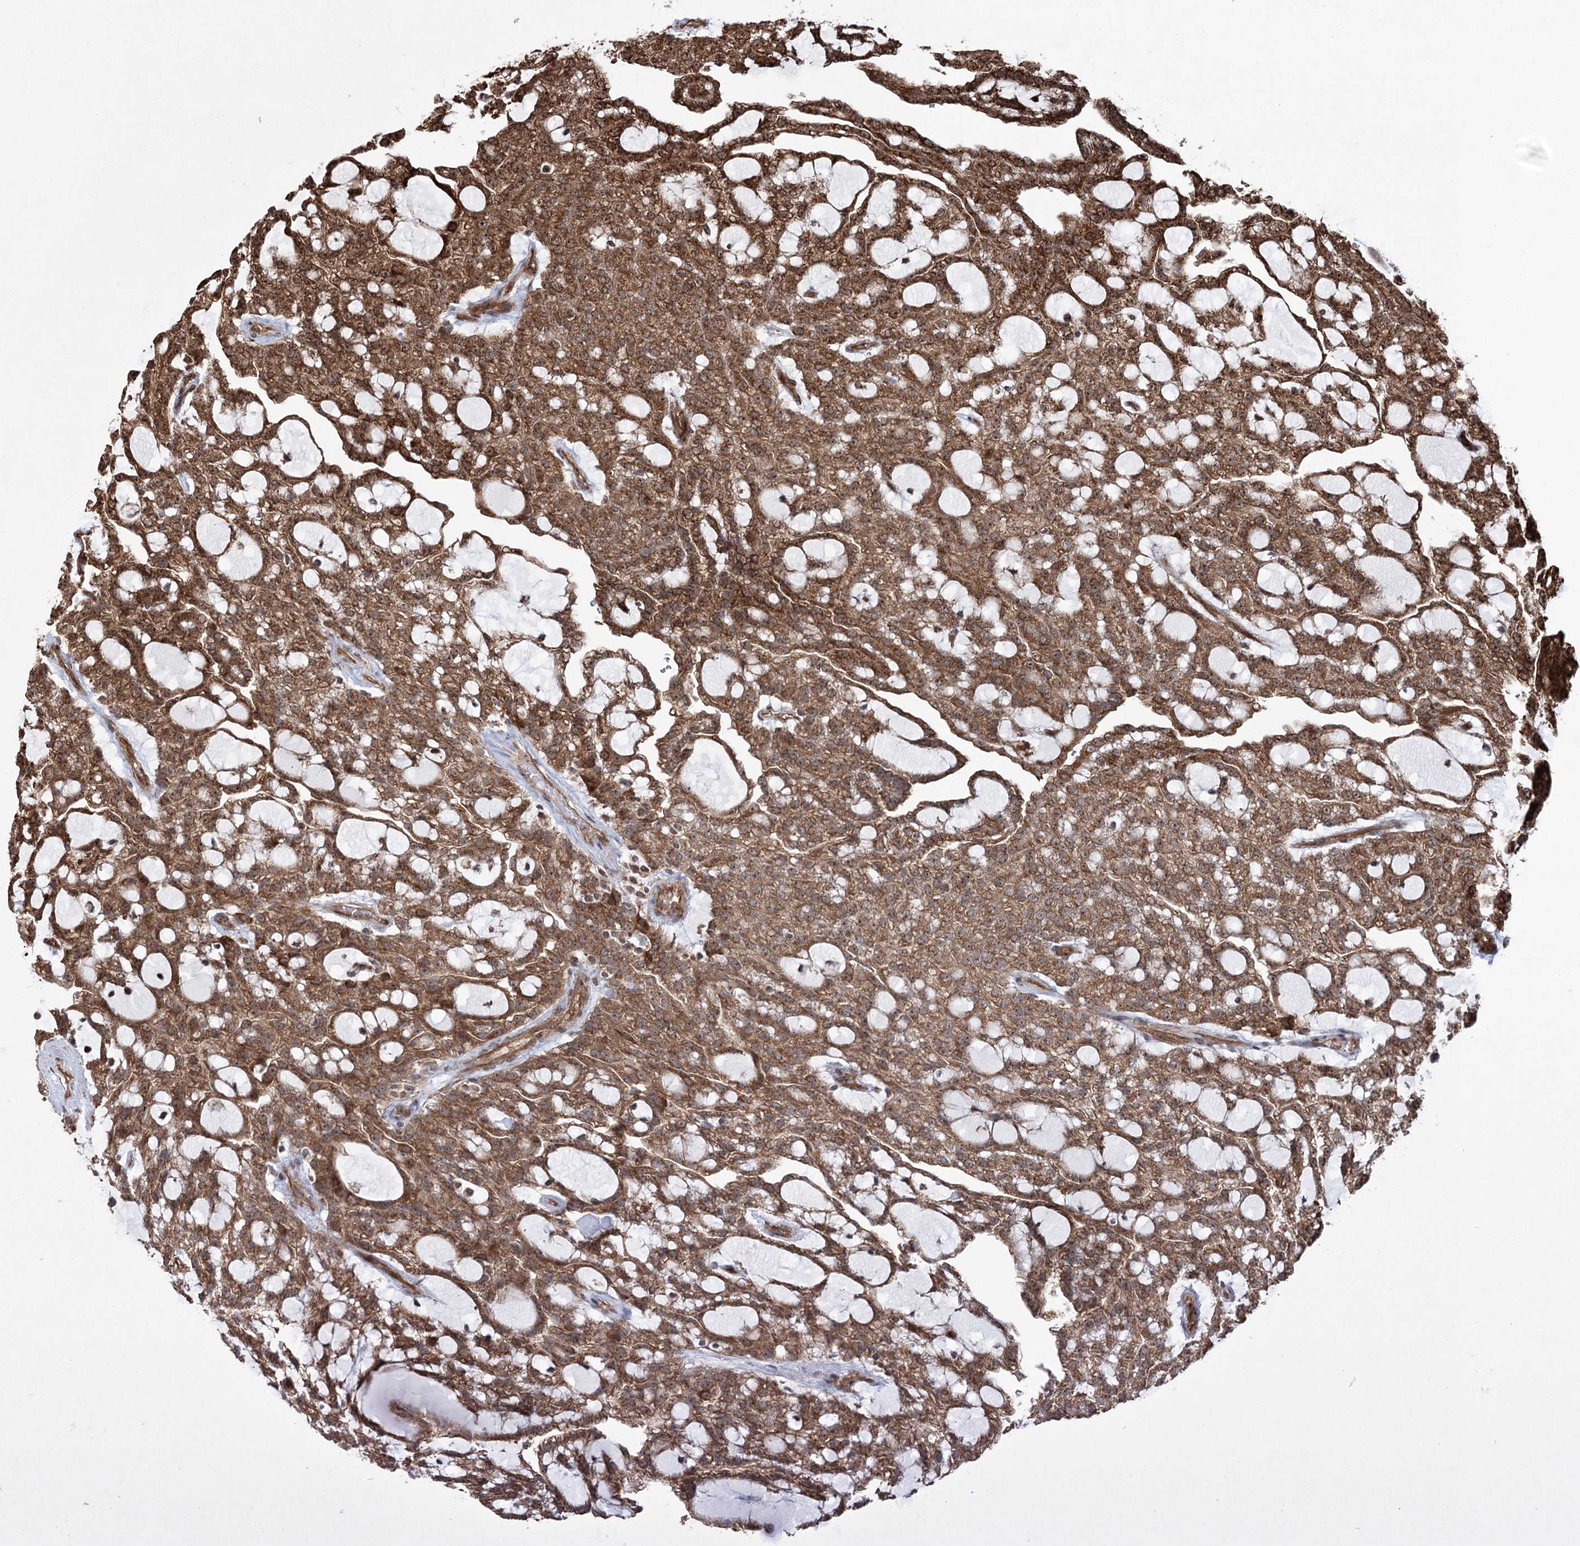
{"staining": {"intensity": "strong", "quantity": ">75%", "location": "cytoplasmic/membranous"}, "tissue": "renal cancer", "cell_type": "Tumor cells", "image_type": "cancer", "snomed": [{"axis": "morphology", "description": "Adenocarcinoma, NOS"}, {"axis": "topography", "description": "Kidney"}], "caption": "Renal cancer stained with immunohistochemistry displays strong cytoplasmic/membranous positivity in approximately >75% of tumor cells.", "gene": "SERINC5", "patient": {"sex": "male", "age": 63}}